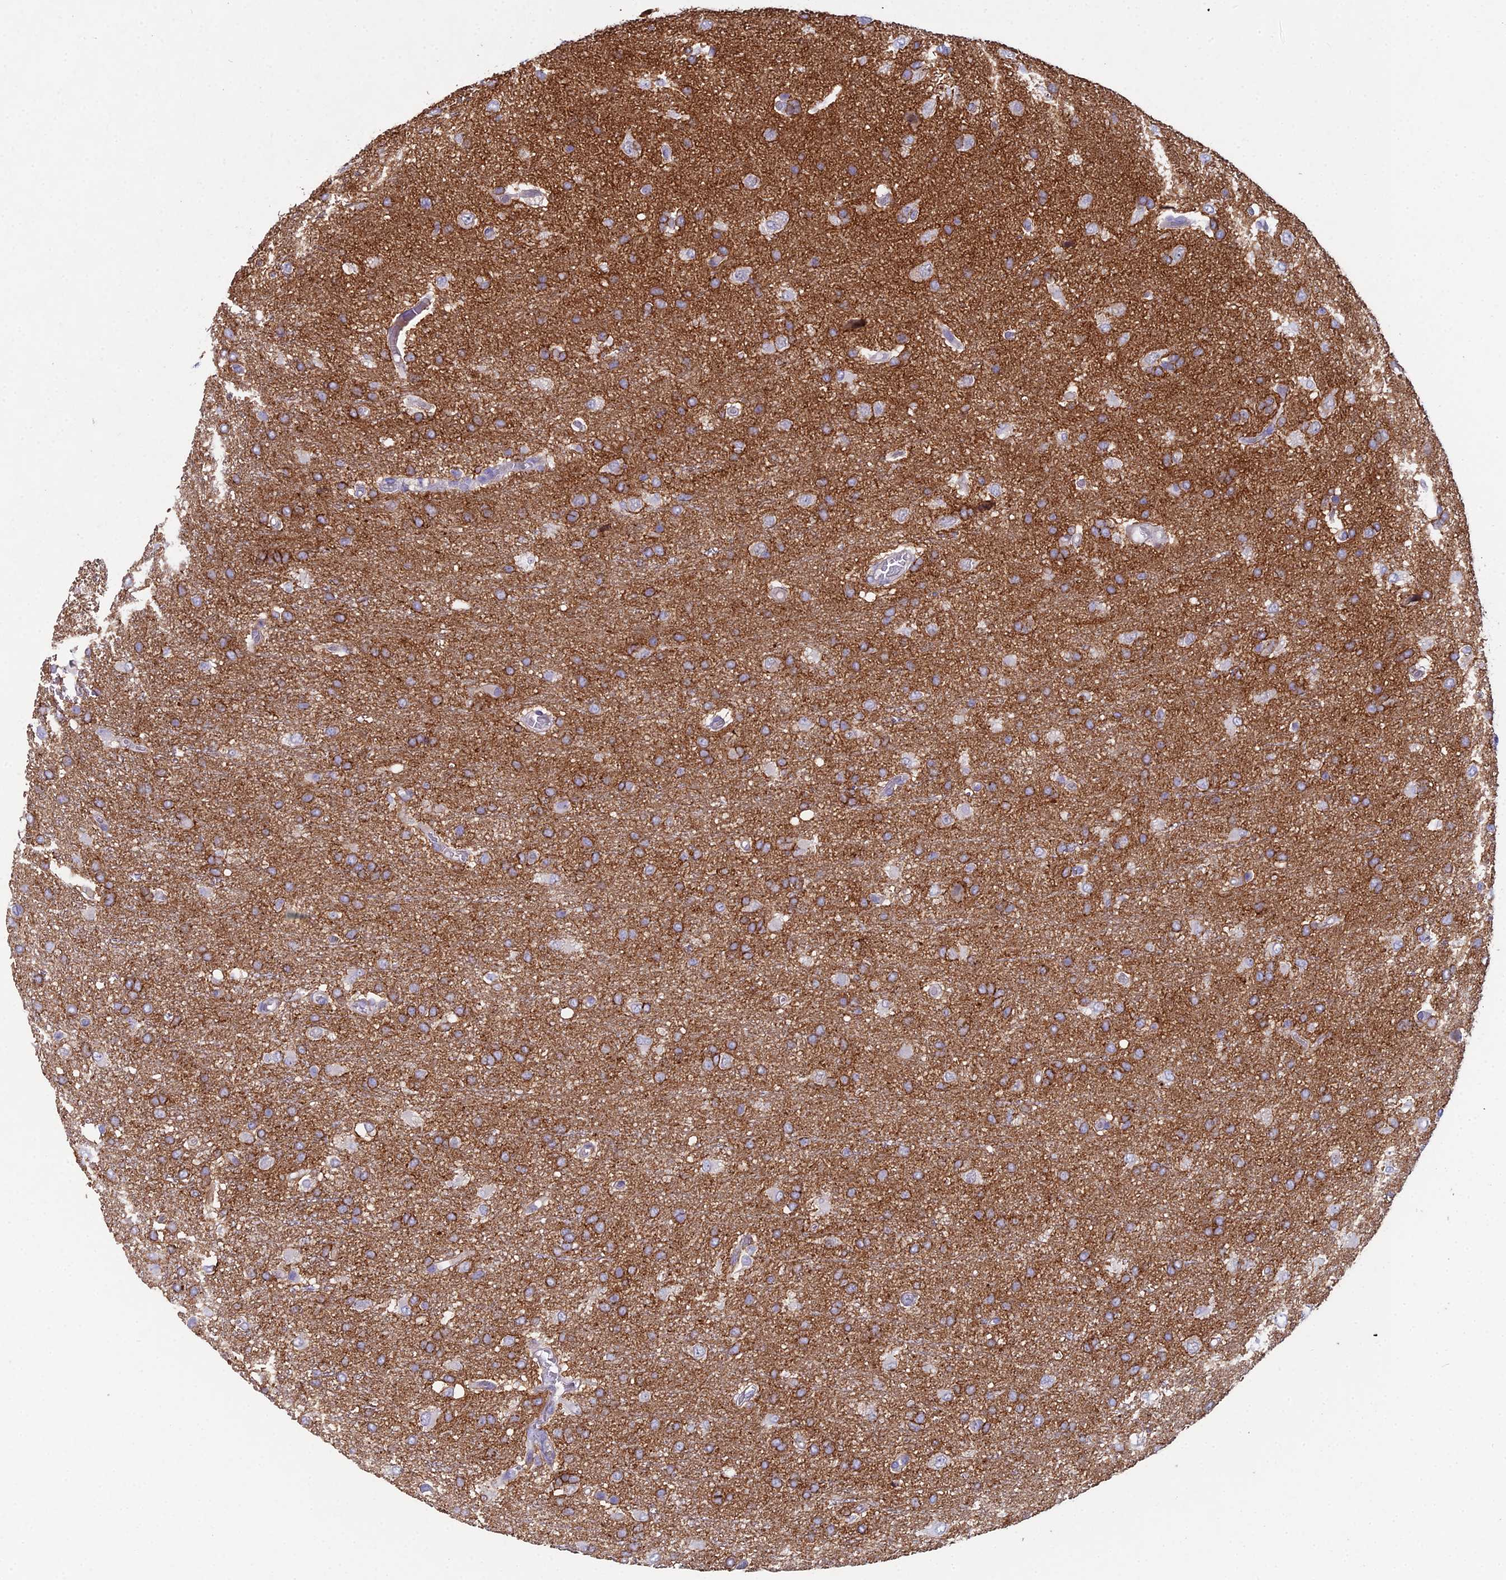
{"staining": {"intensity": "moderate", "quantity": "25%-75%", "location": "cytoplasmic/membranous"}, "tissue": "glioma", "cell_type": "Tumor cells", "image_type": "cancer", "snomed": [{"axis": "morphology", "description": "Glioma, malignant, High grade"}, {"axis": "topography", "description": "Brain"}], "caption": "Immunohistochemistry micrograph of human malignant high-grade glioma stained for a protein (brown), which demonstrates medium levels of moderate cytoplasmic/membranous positivity in approximately 25%-75% of tumor cells.", "gene": "NCAM1", "patient": {"sex": "female", "age": 74}}